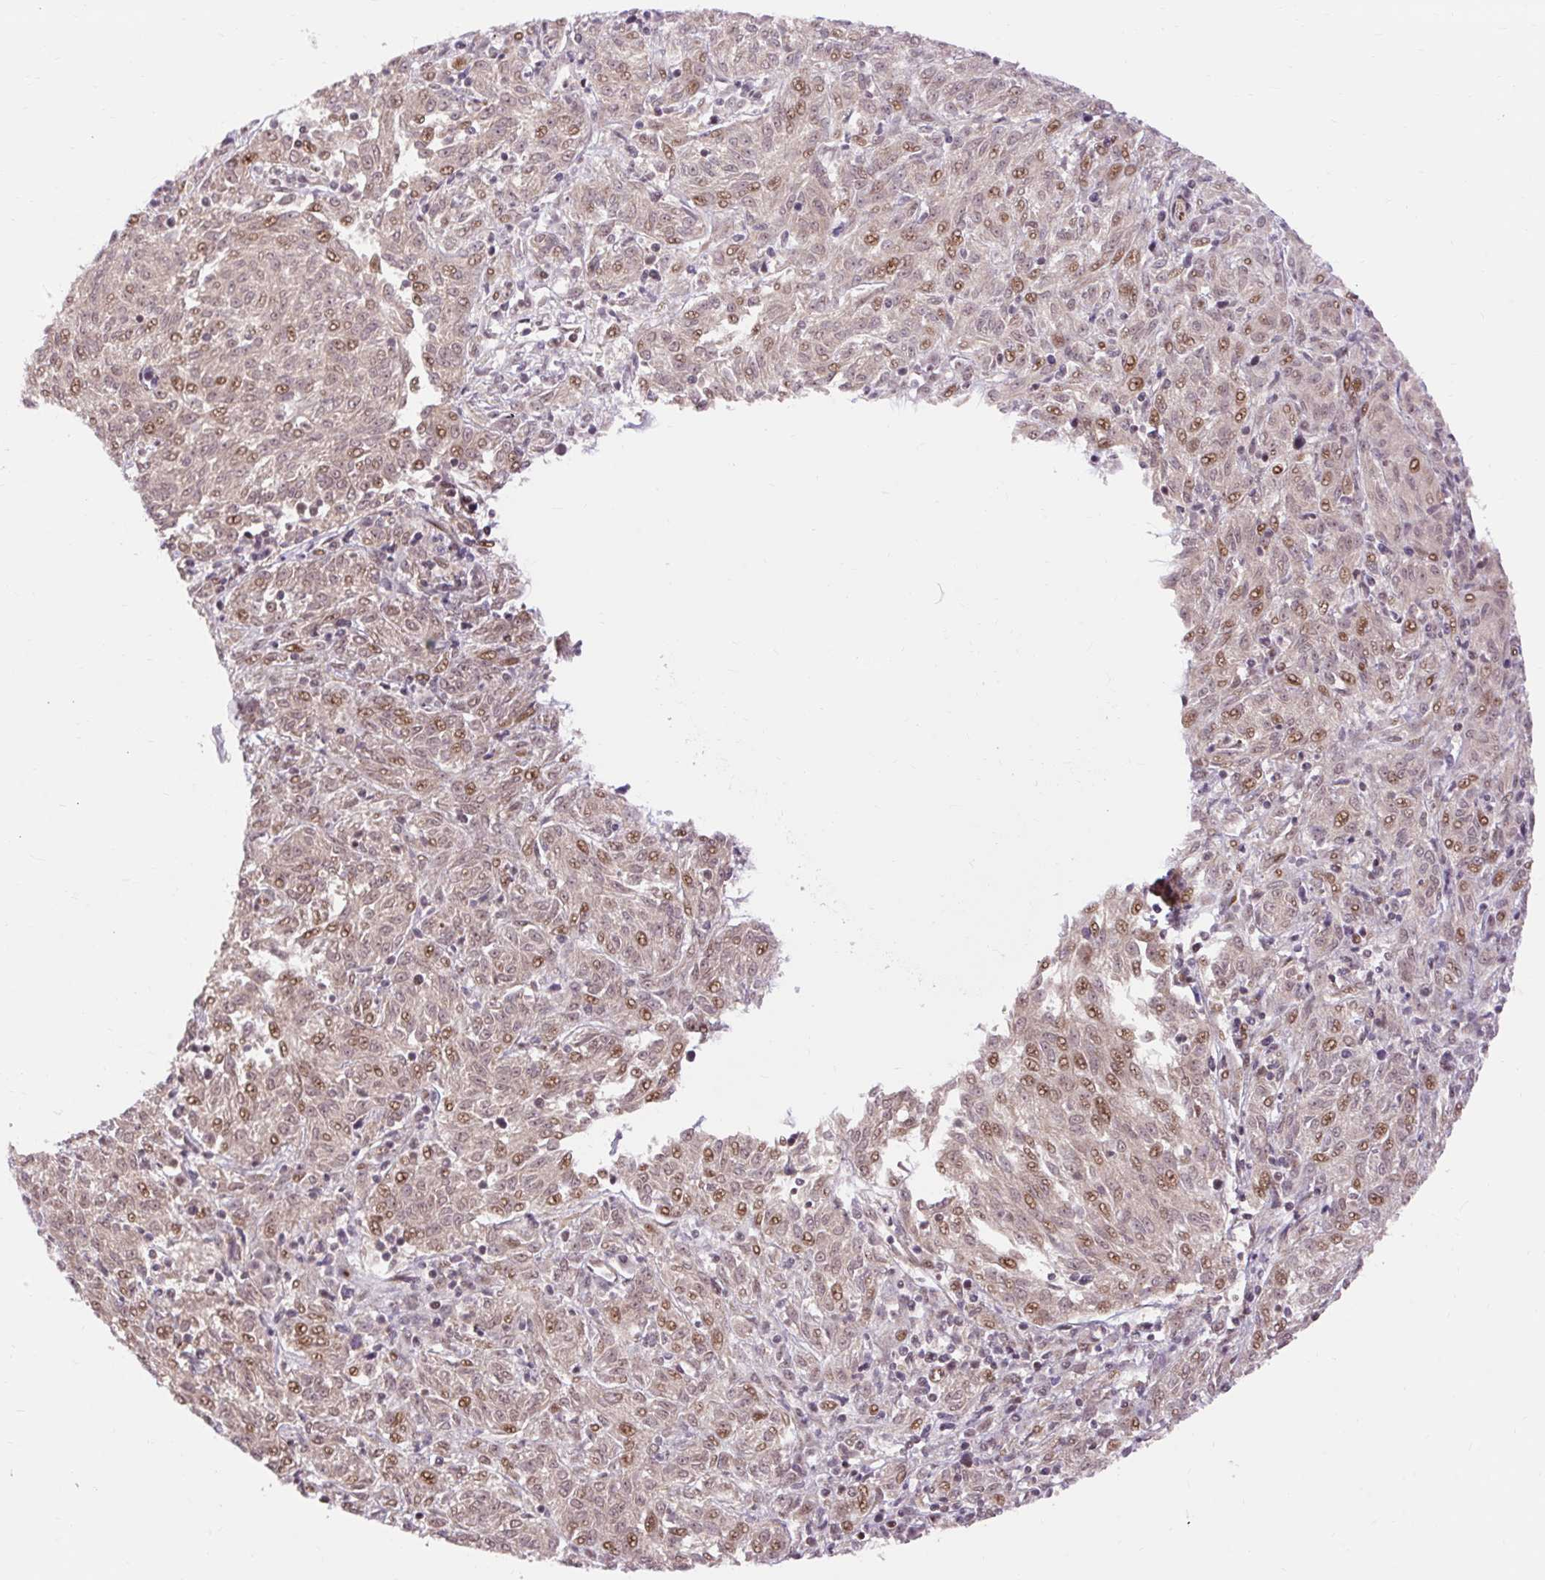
{"staining": {"intensity": "moderate", "quantity": "25%-75%", "location": "nuclear"}, "tissue": "melanoma", "cell_type": "Tumor cells", "image_type": "cancer", "snomed": [{"axis": "morphology", "description": "Malignant melanoma, NOS"}, {"axis": "topography", "description": "Skin"}], "caption": "A brown stain labels moderate nuclear staining of a protein in melanoma tumor cells.", "gene": "MECOM", "patient": {"sex": "female", "age": 72}}